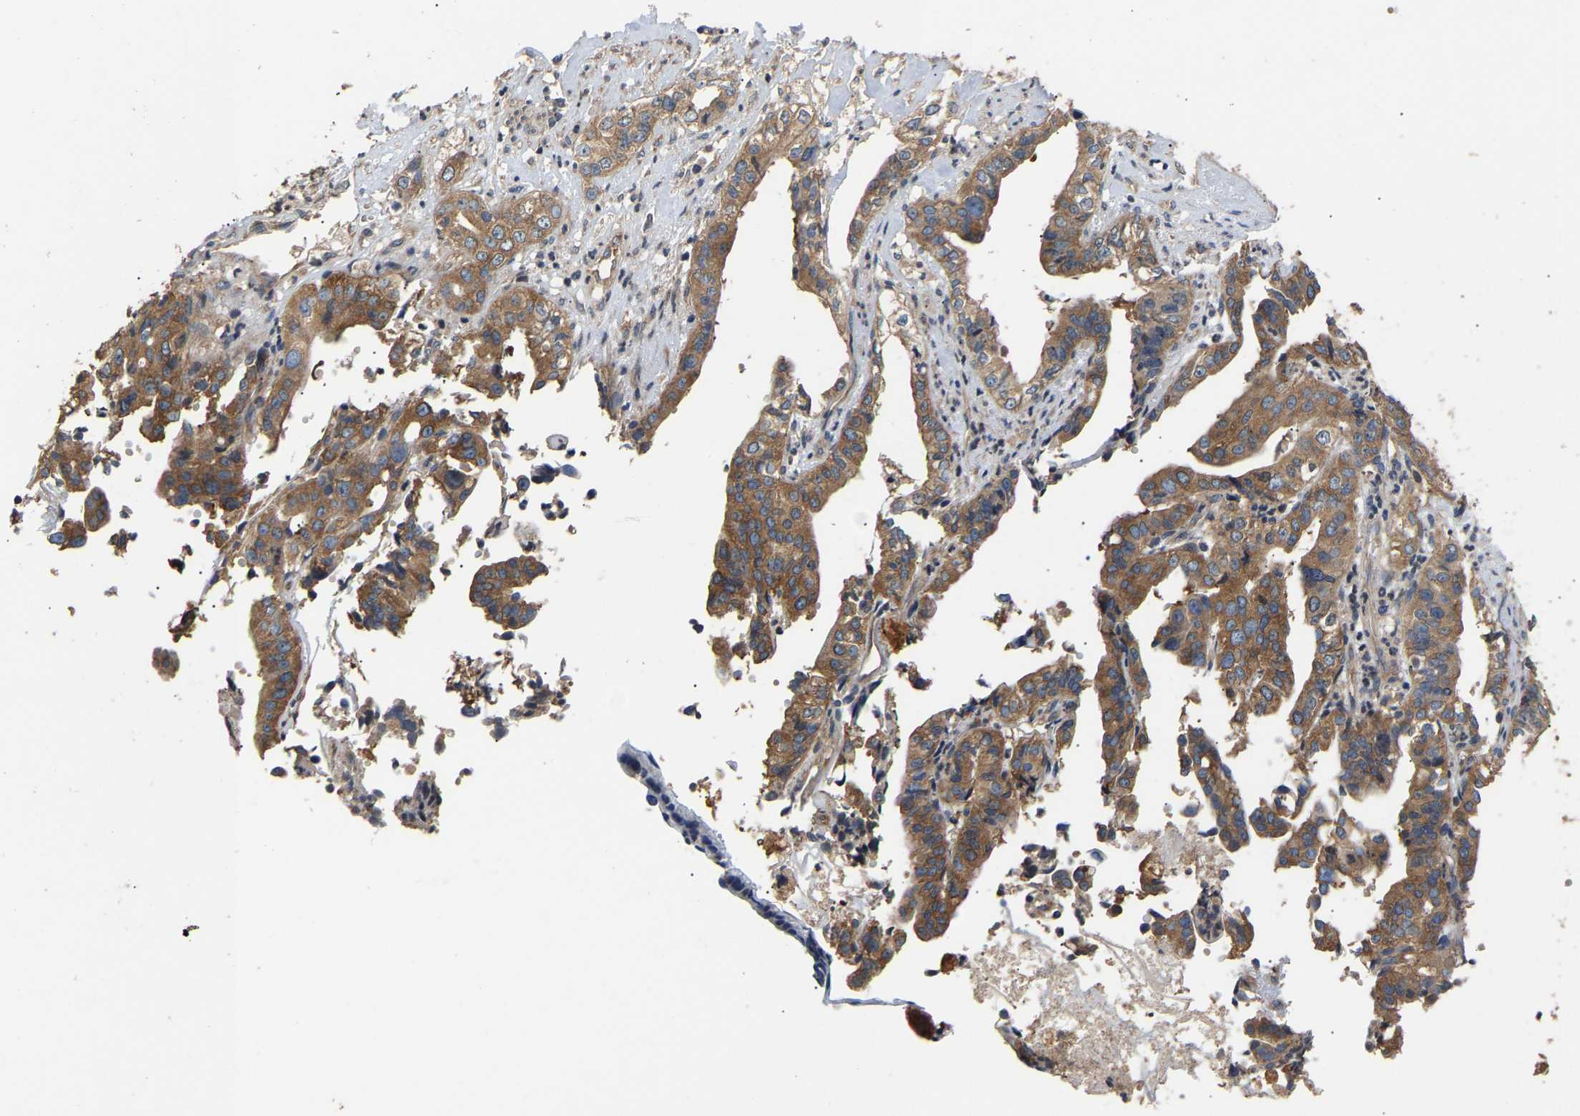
{"staining": {"intensity": "moderate", "quantity": ">75%", "location": "cytoplasmic/membranous"}, "tissue": "liver cancer", "cell_type": "Tumor cells", "image_type": "cancer", "snomed": [{"axis": "morphology", "description": "Cholangiocarcinoma"}, {"axis": "topography", "description": "Liver"}], "caption": "This image reveals IHC staining of liver cholangiocarcinoma, with medium moderate cytoplasmic/membranous positivity in approximately >75% of tumor cells.", "gene": "AIMP2", "patient": {"sex": "female", "age": 61}}